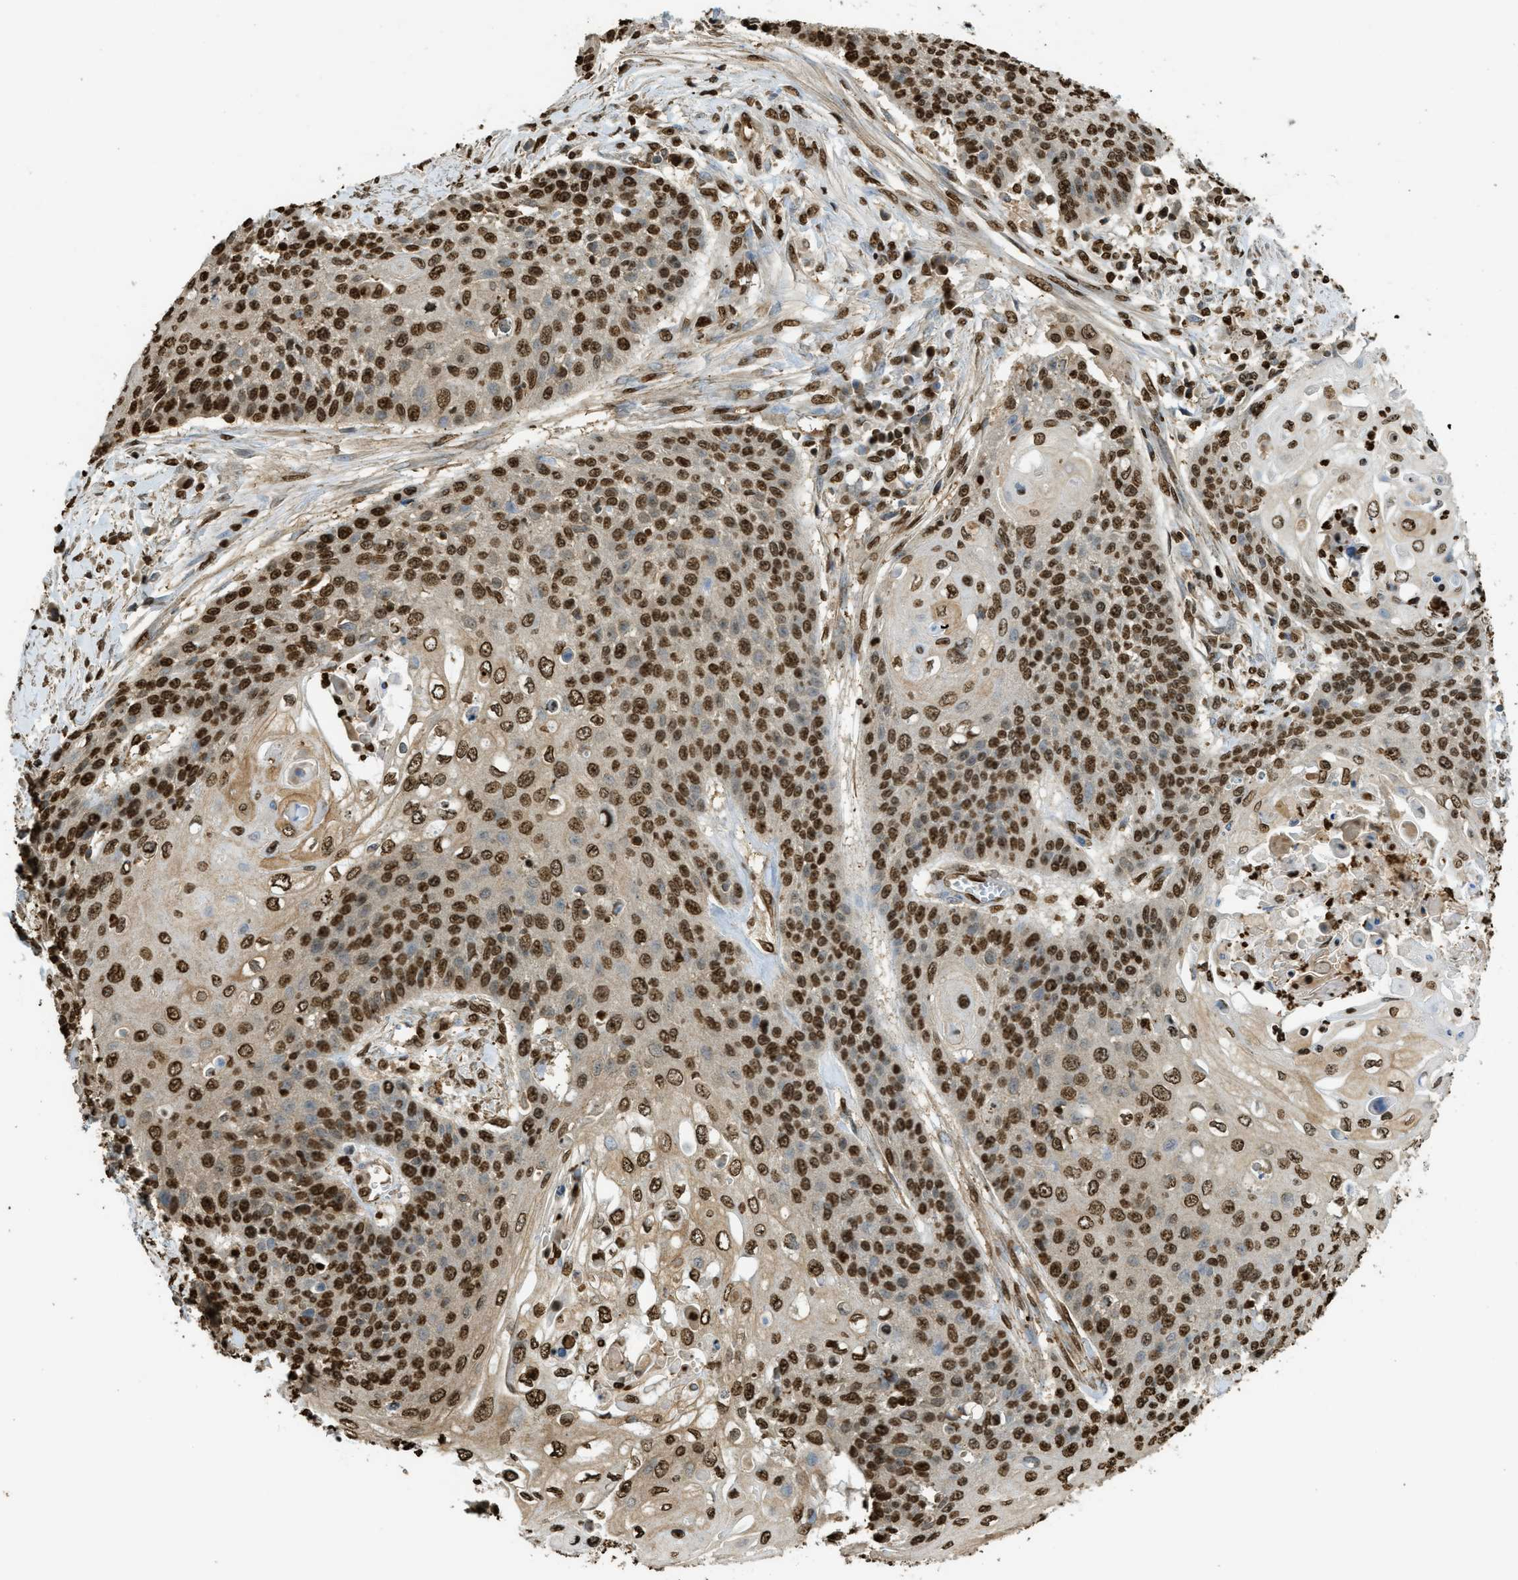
{"staining": {"intensity": "strong", "quantity": ">75%", "location": "nuclear"}, "tissue": "cervical cancer", "cell_type": "Tumor cells", "image_type": "cancer", "snomed": [{"axis": "morphology", "description": "Squamous cell carcinoma, NOS"}, {"axis": "topography", "description": "Cervix"}], "caption": "Protein staining by immunohistochemistry reveals strong nuclear staining in about >75% of tumor cells in cervical squamous cell carcinoma.", "gene": "NR5A2", "patient": {"sex": "female", "age": 39}}